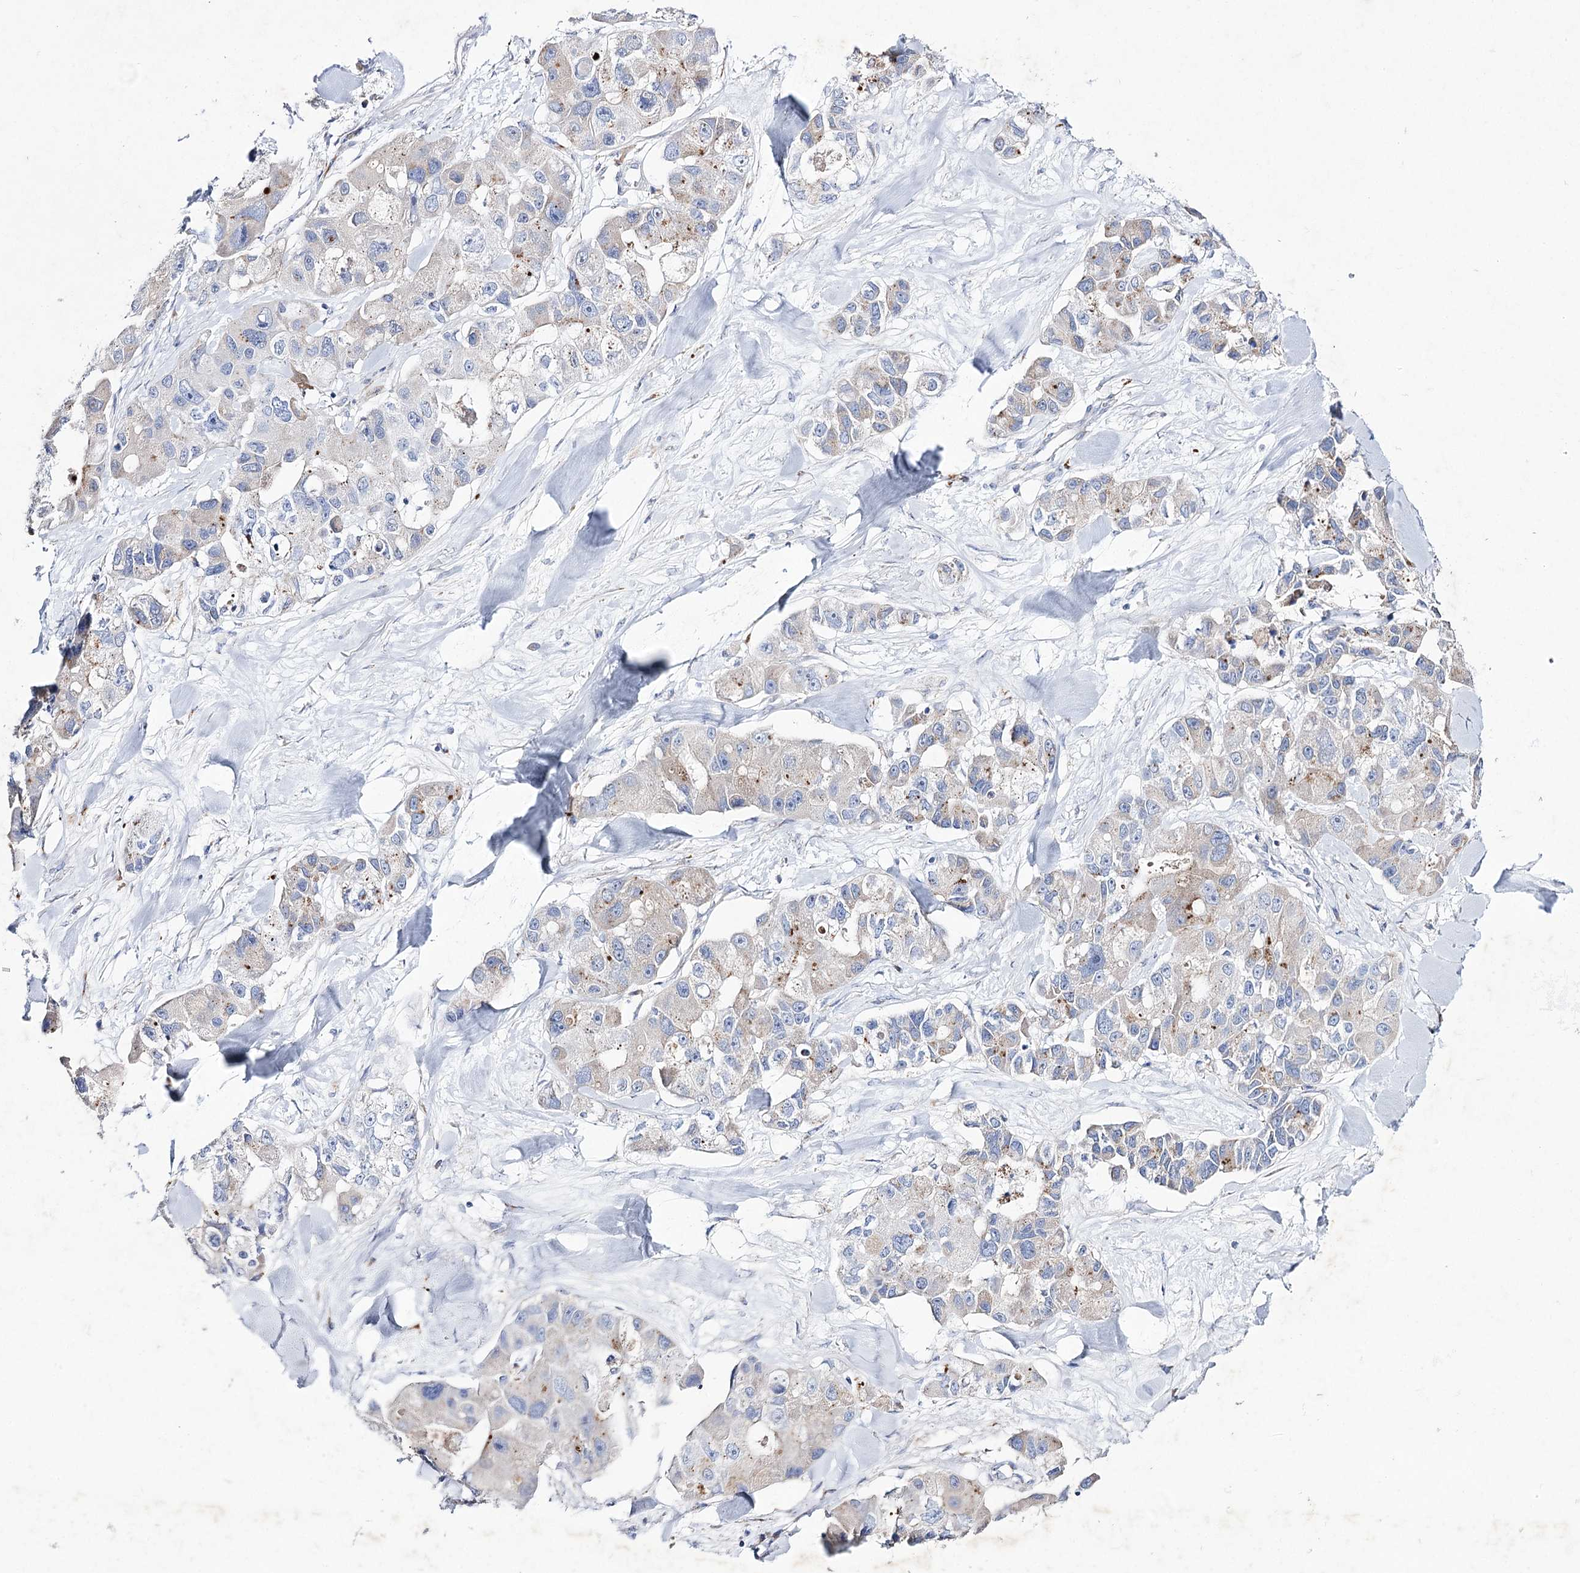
{"staining": {"intensity": "weak", "quantity": "25%-75%", "location": "cytoplasmic/membranous"}, "tissue": "lung cancer", "cell_type": "Tumor cells", "image_type": "cancer", "snomed": [{"axis": "morphology", "description": "Adenocarcinoma, NOS"}, {"axis": "topography", "description": "Lung"}], "caption": "Lung cancer (adenocarcinoma) stained with a brown dye exhibits weak cytoplasmic/membranous positive staining in approximately 25%-75% of tumor cells.", "gene": "NAGLU", "patient": {"sex": "female", "age": 54}}